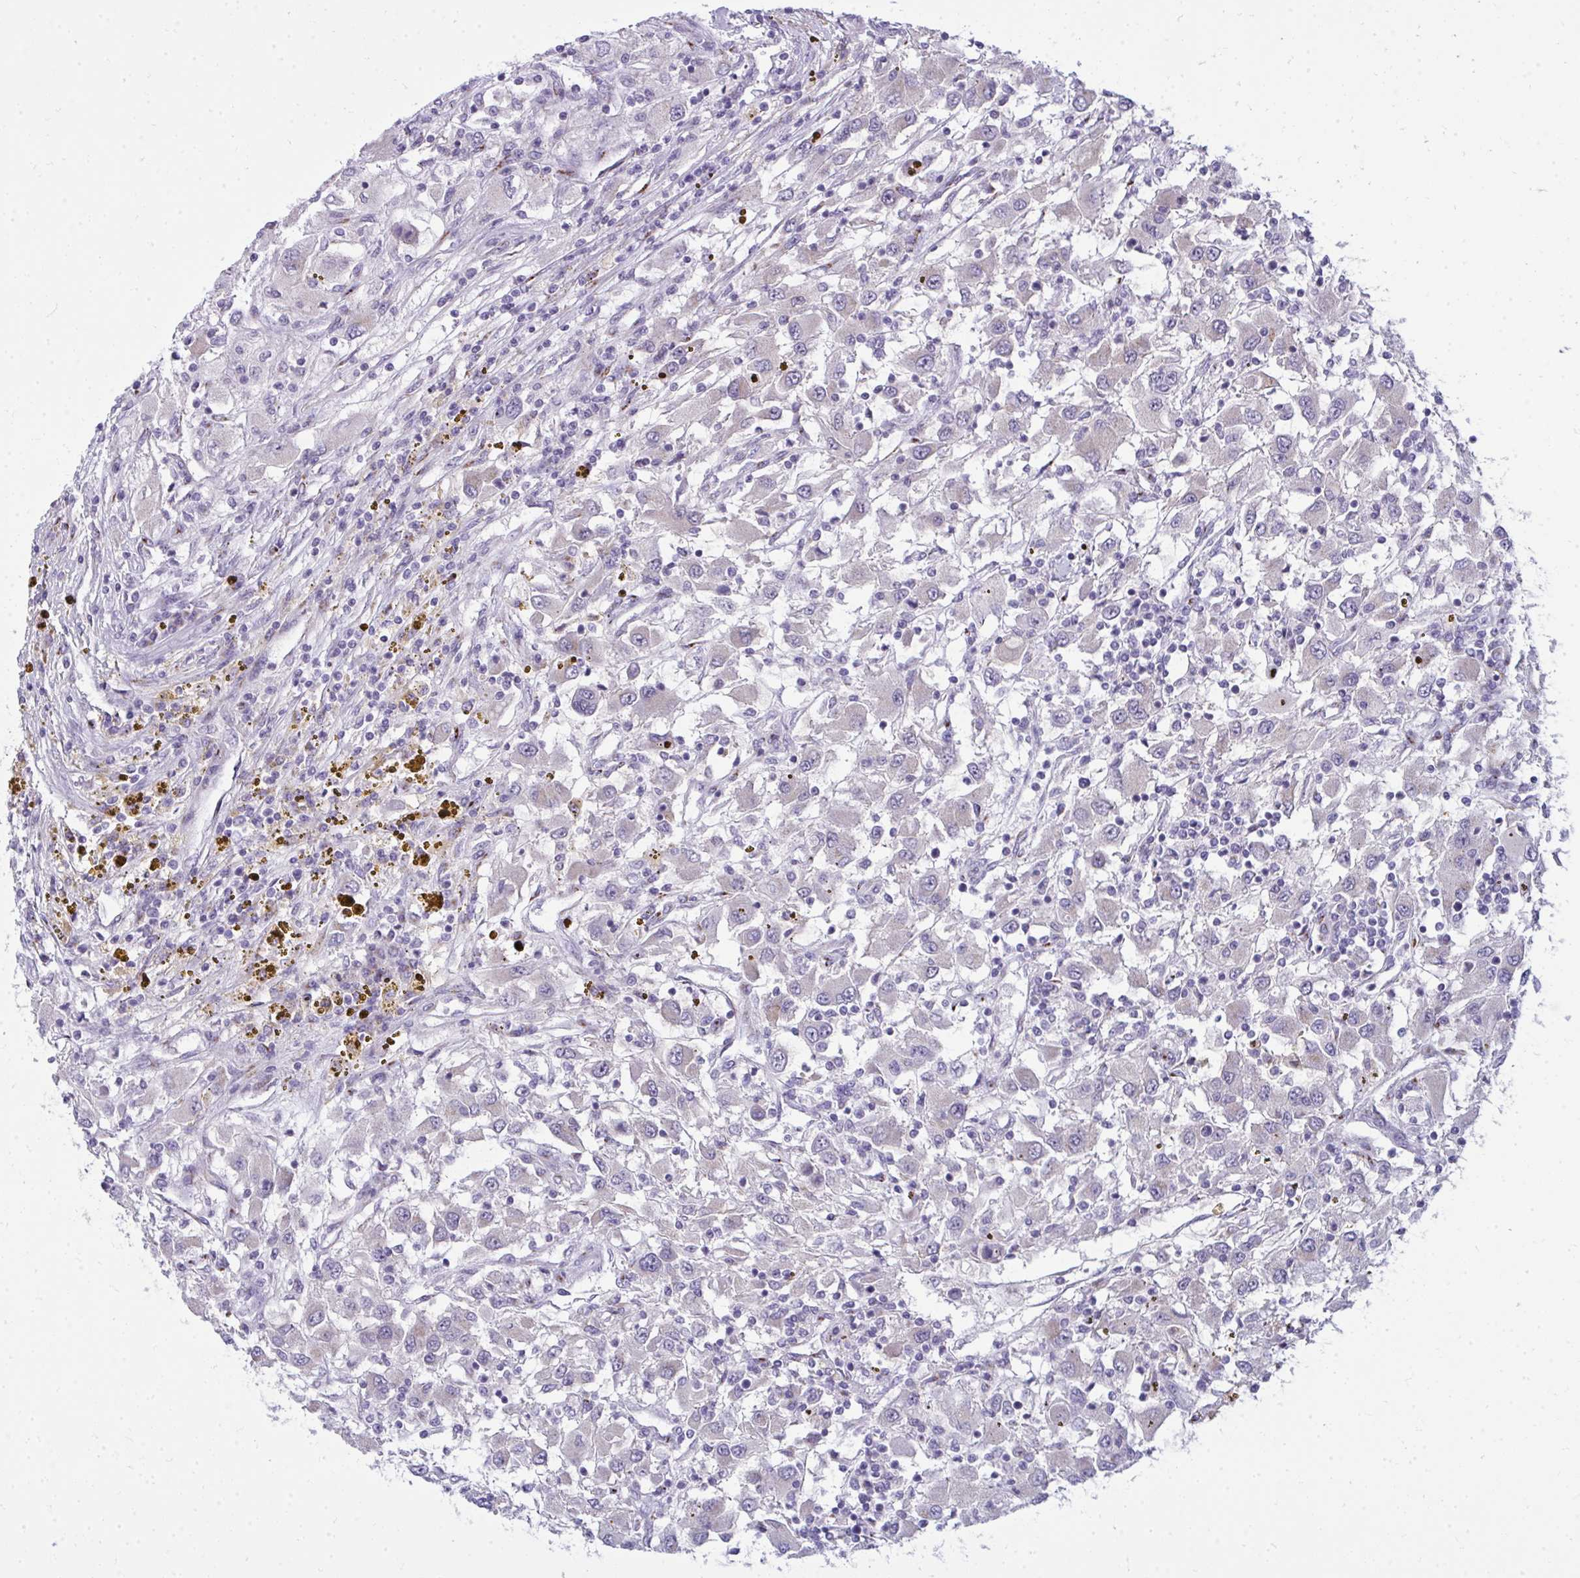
{"staining": {"intensity": "negative", "quantity": "none", "location": "none"}, "tissue": "renal cancer", "cell_type": "Tumor cells", "image_type": "cancer", "snomed": [{"axis": "morphology", "description": "Adenocarcinoma, NOS"}, {"axis": "topography", "description": "Kidney"}], "caption": "This is an immunohistochemistry (IHC) micrograph of human adenocarcinoma (renal). There is no expression in tumor cells.", "gene": "DTX4", "patient": {"sex": "female", "age": 67}}